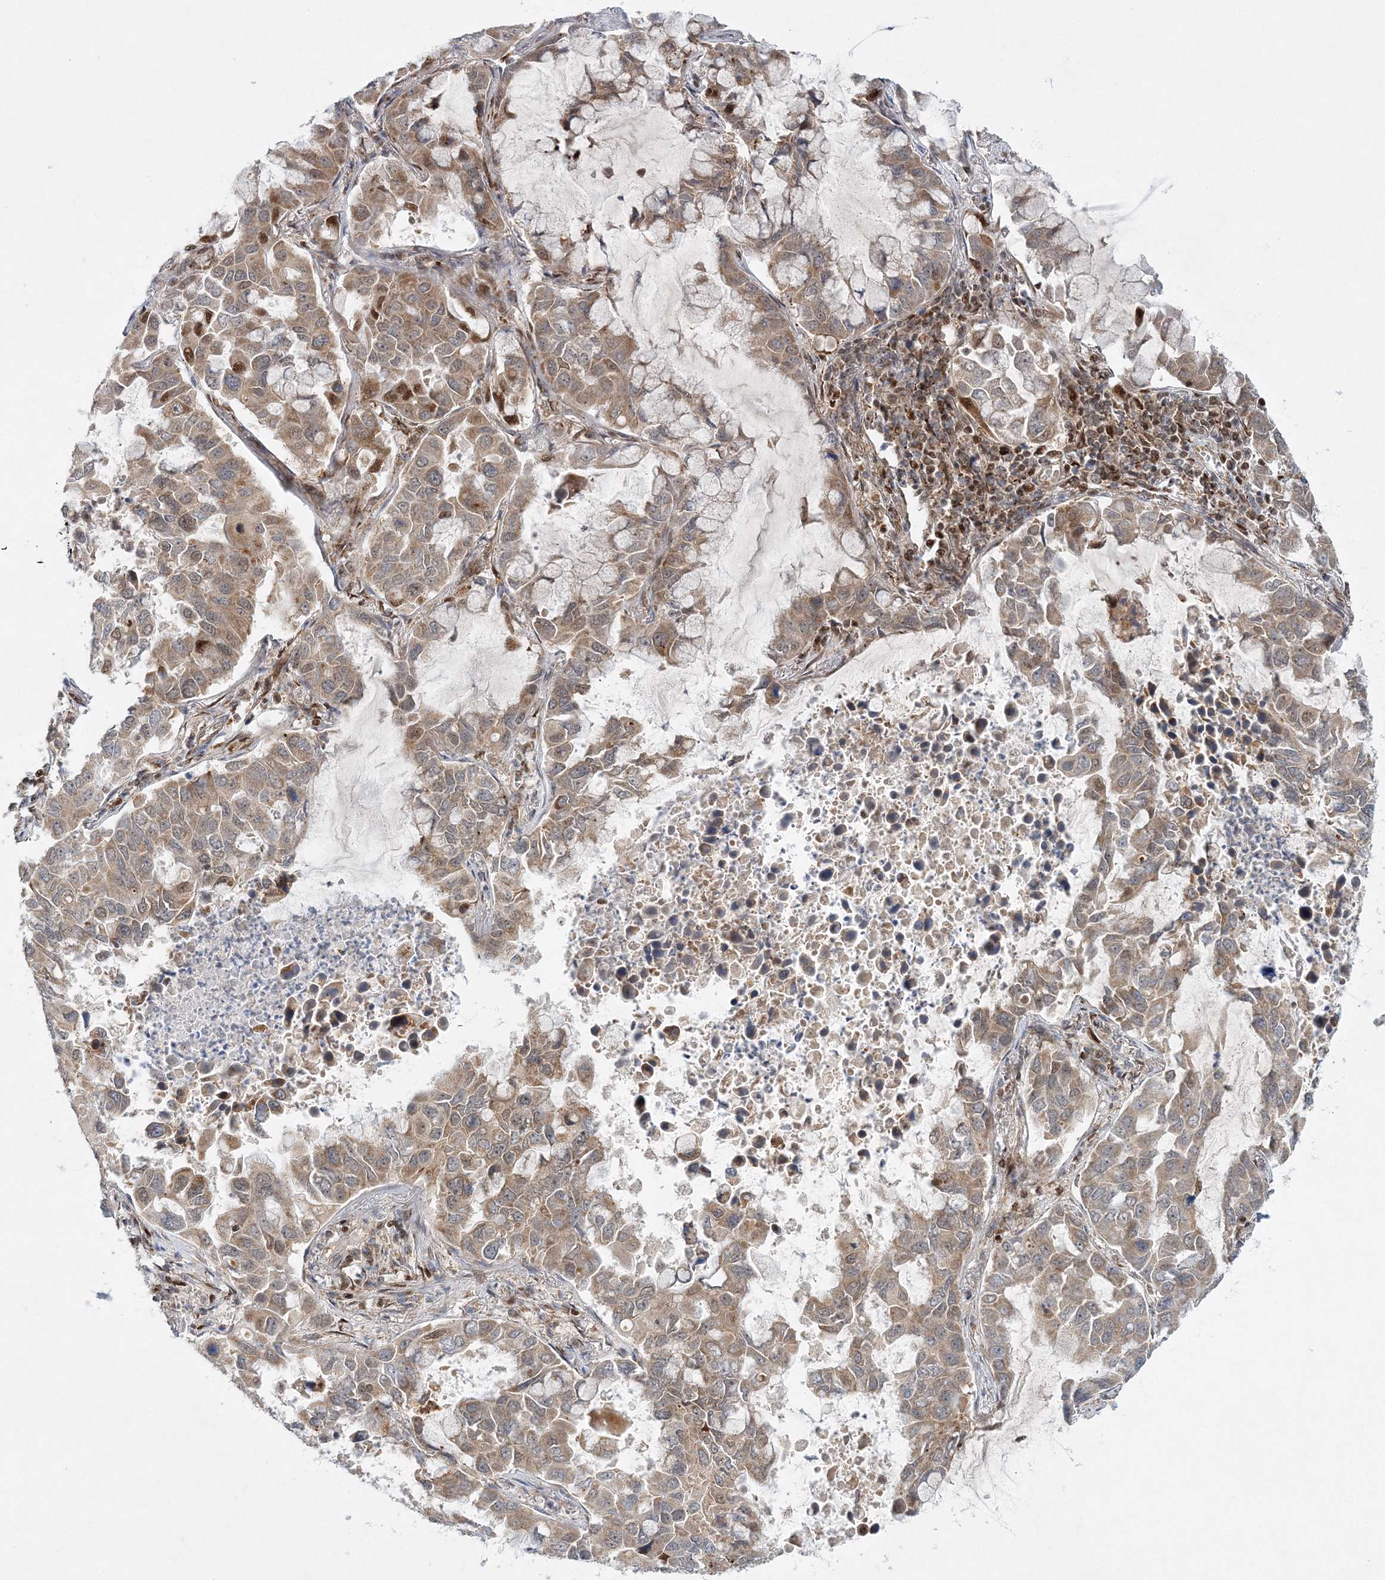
{"staining": {"intensity": "strong", "quantity": "25%-75%", "location": "cytoplasmic/membranous,nuclear"}, "tissue": "lung cancer", "cell_type": "Tumor cells", "image_type": "cancer", "snomed": [{"axis": "morphology", "description": "Adenocarcinoma, NOS"}, {"axis": "topography", "description": "Lung"}], "caption": "This micrograph displays IHC staining of lung adenocarcinoma, with high strong cytoplasmic/membranous and nuclear expression in approximately 25%-75% of tumor cells.", "gene": "RAB11FIP2", "patient": {"sex": "male", "age": 64}}